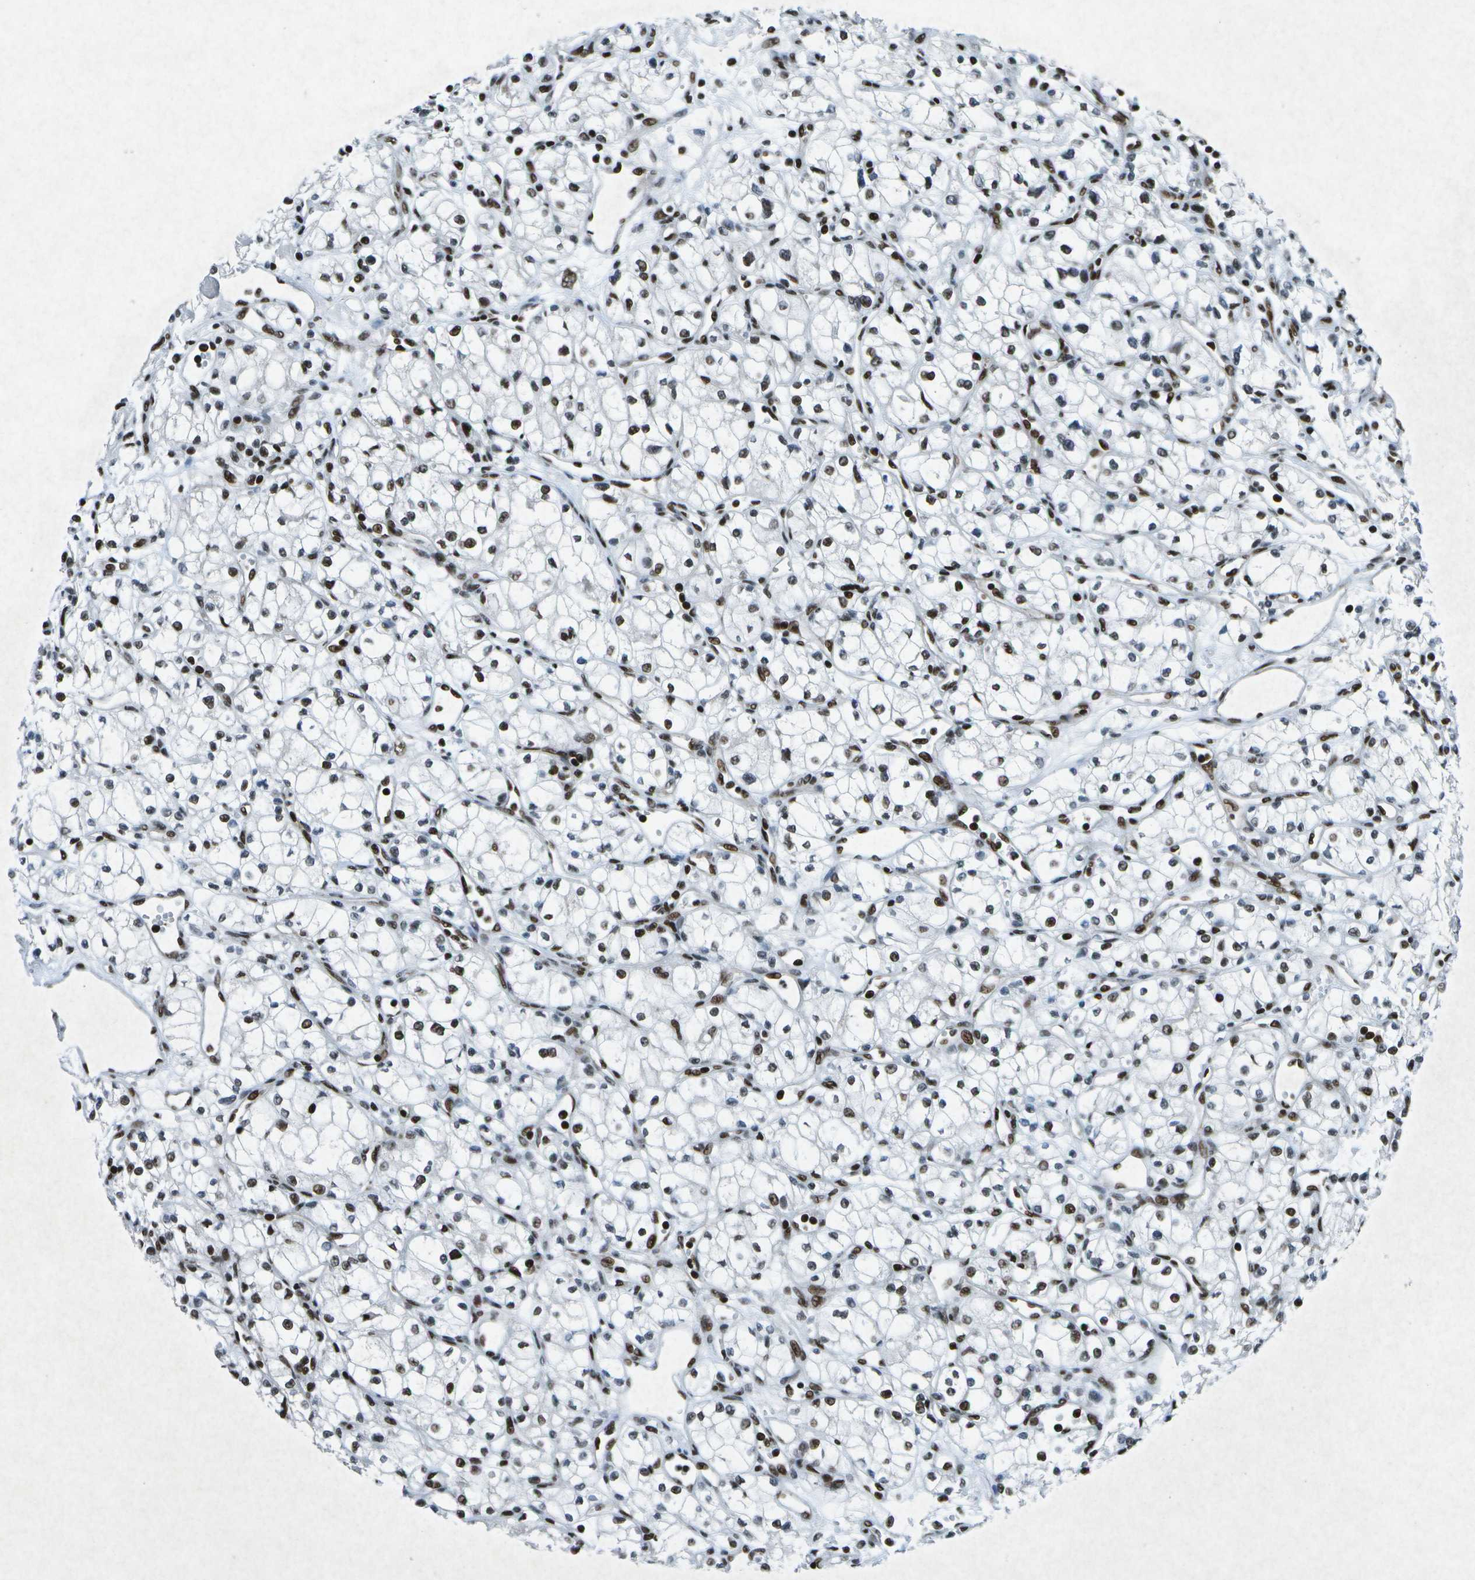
{"staining": {"intensity": "moderate", "quantity": ">75%", "location": "nuclear"}, "tissue": "renal cancer", "cell_type": "Tumor cells", "image_type": "cancer", "snomed": [{"axis": "morphology", "description": "Normal tissue, NOS"}, {"axis": "morphology", "description": "Adenocarcinoma, NOS"}, {"axis": "topography", "description": "Kidney"}], "caption": "There is medium levels of moderate nuclear expression in tumor cells of renal adenocarcinoma, as demonstrated by immunohistochemical staining (brown color).", "gene": "MTA2", "patient": {"sex": "male", "age": 59}}